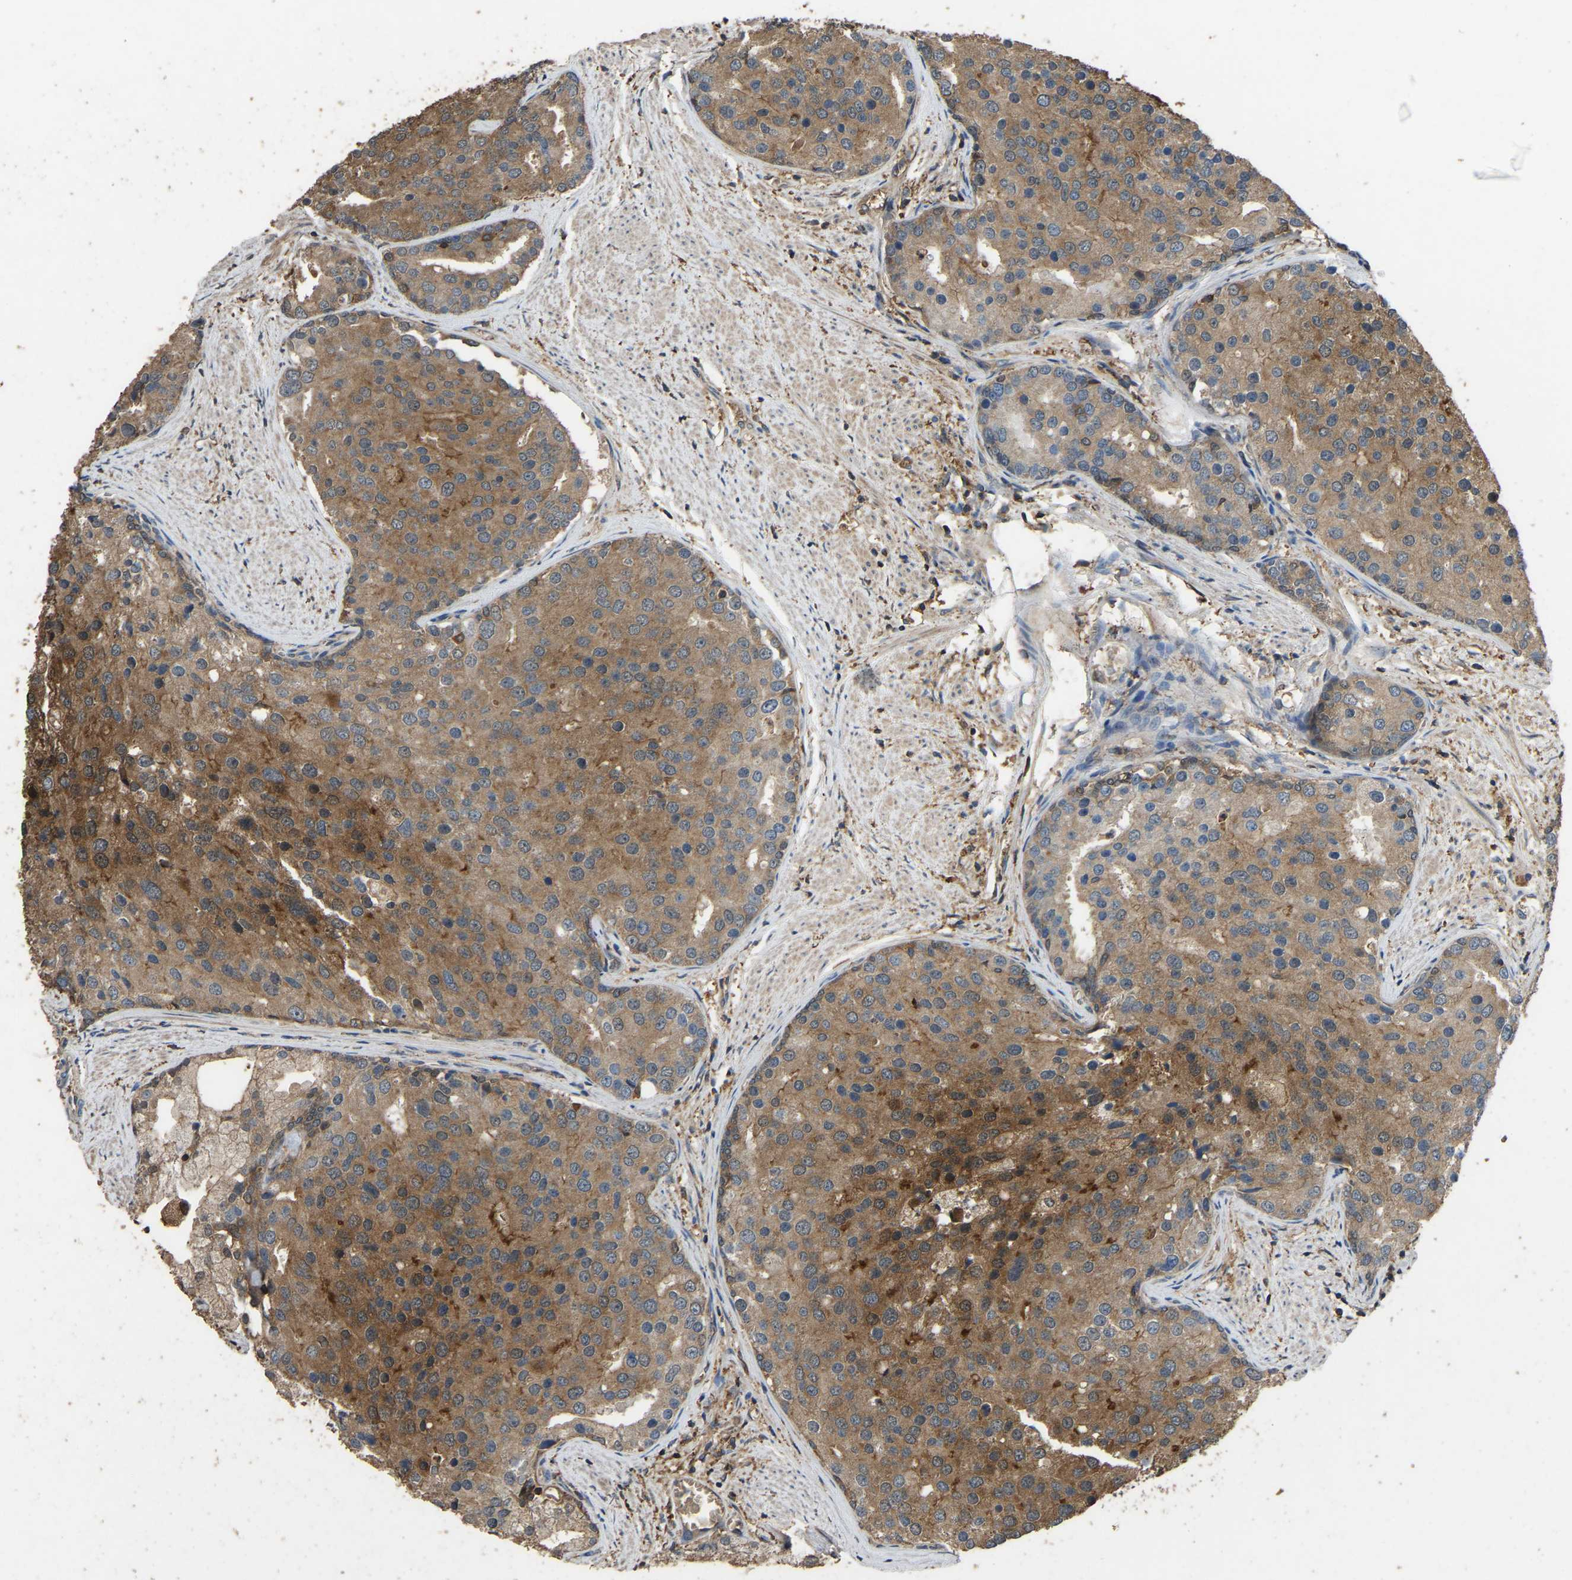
{"staining": {"intensity": "moderate", "quantity": ">75%", "location": "cytoplasmic/membranous"}, "tissue": "prostate cancer", "cell_type": "Tumor cells", "image_type": "cancer", "snomed": [{"axis": "morphology", "description": "Adenocarcinoma, High grade"}, {"axis": "topography", "description": "Prostate"}], "caption": "An immunohistochemistry image of tumor tissue is shown. Protein staining in brown highlights moderate cytoplasmic/membranous positivity in prostate cancer within tumor cells.", "gene": "FHIT", "patient": {"sex": "male", "age": 50}}